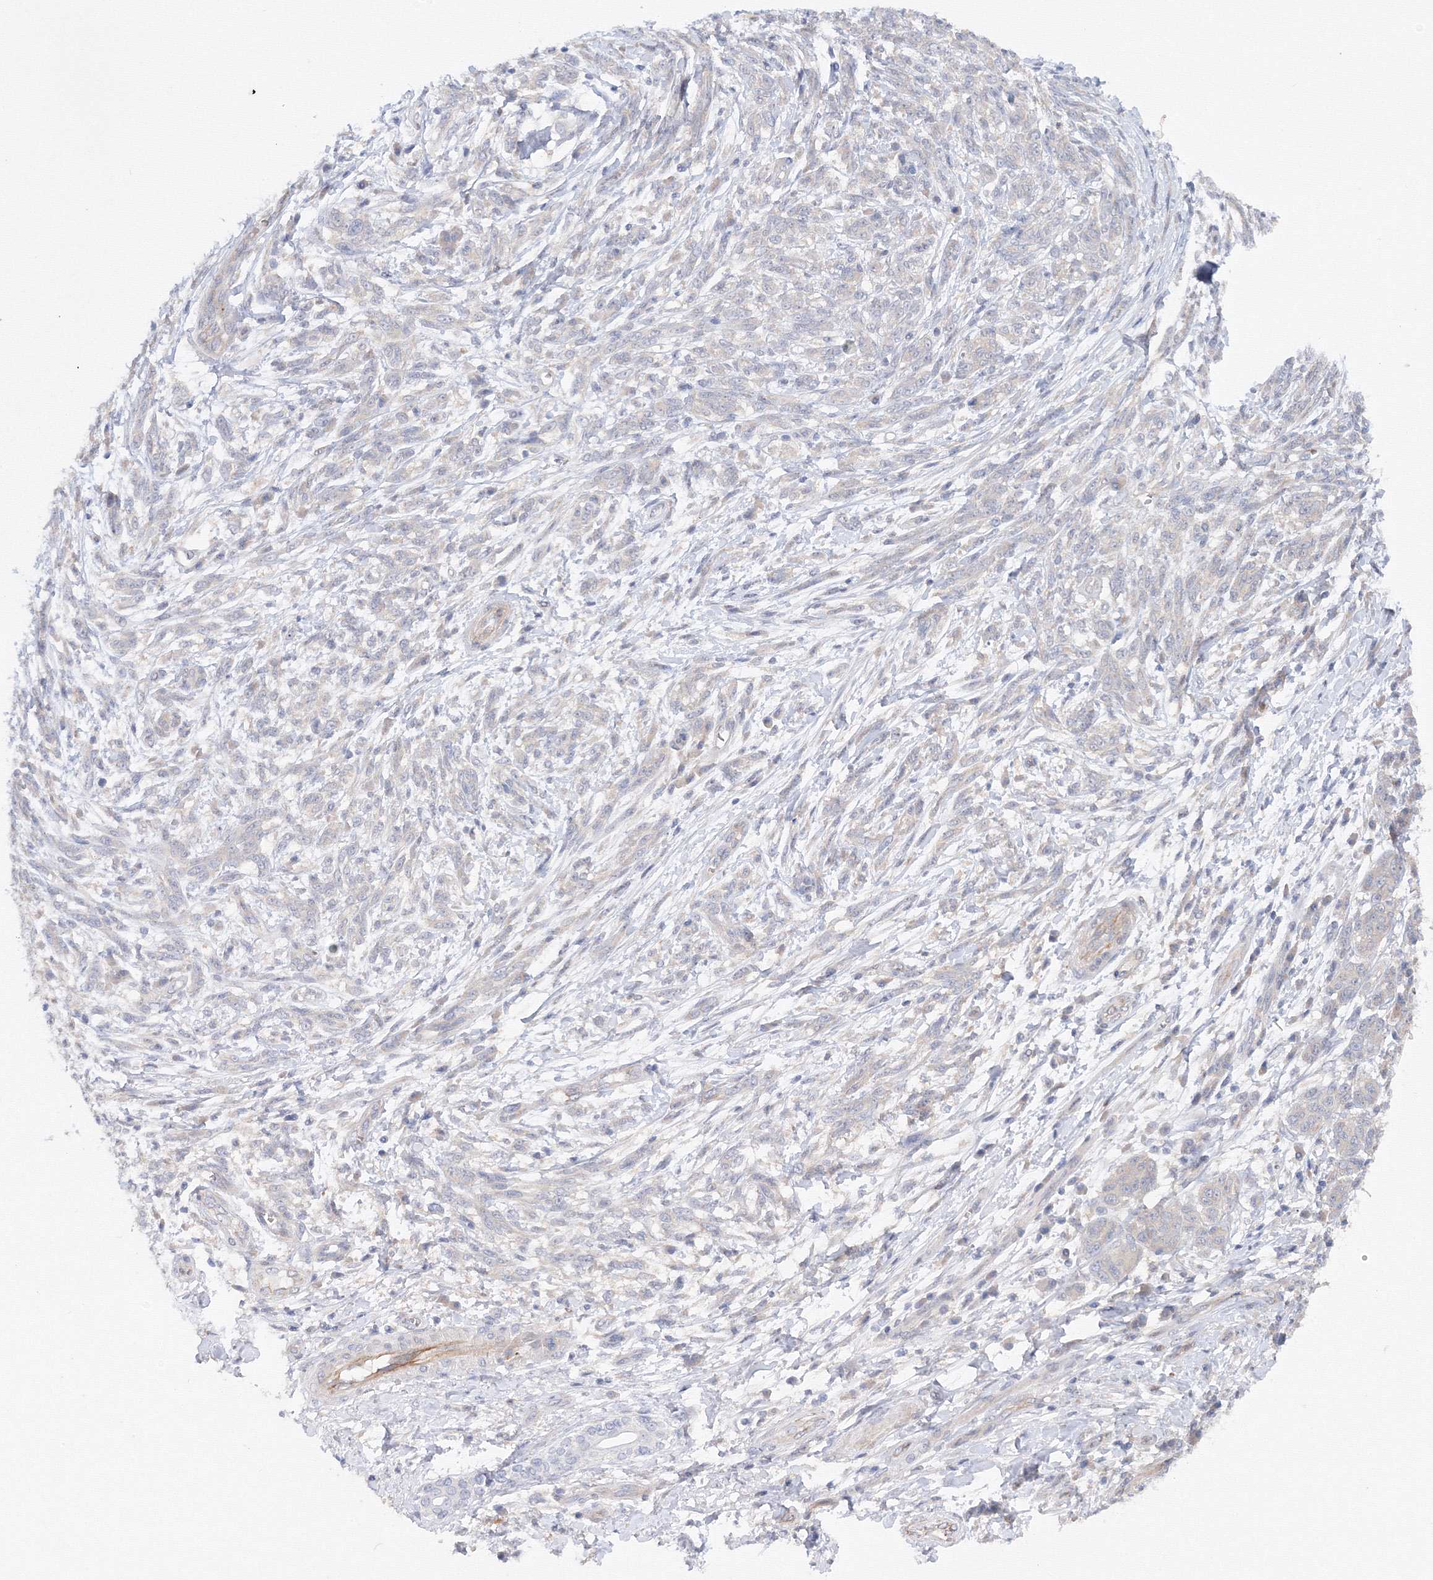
{"staining": {"intensity": "negative", "quantity": "none", "location": "none"}, "tissue": "melanoma", "cell_type": "Tumor cells", "image_type": "cancer", "snomed": [{"axis": "morphology", "description": "Malignant melanoma, NOS"}, {"axis": "topography", "description": "Skin"}], "caption": "Malignant melanoma was stained to show a protein in brown. There is no significant positivity in tumor cells. (DAB IHC visualized using brightfield microscopy, high magnification).", "gene": "DIS3L2", "patient": {"sex": "male", "age": 49}}